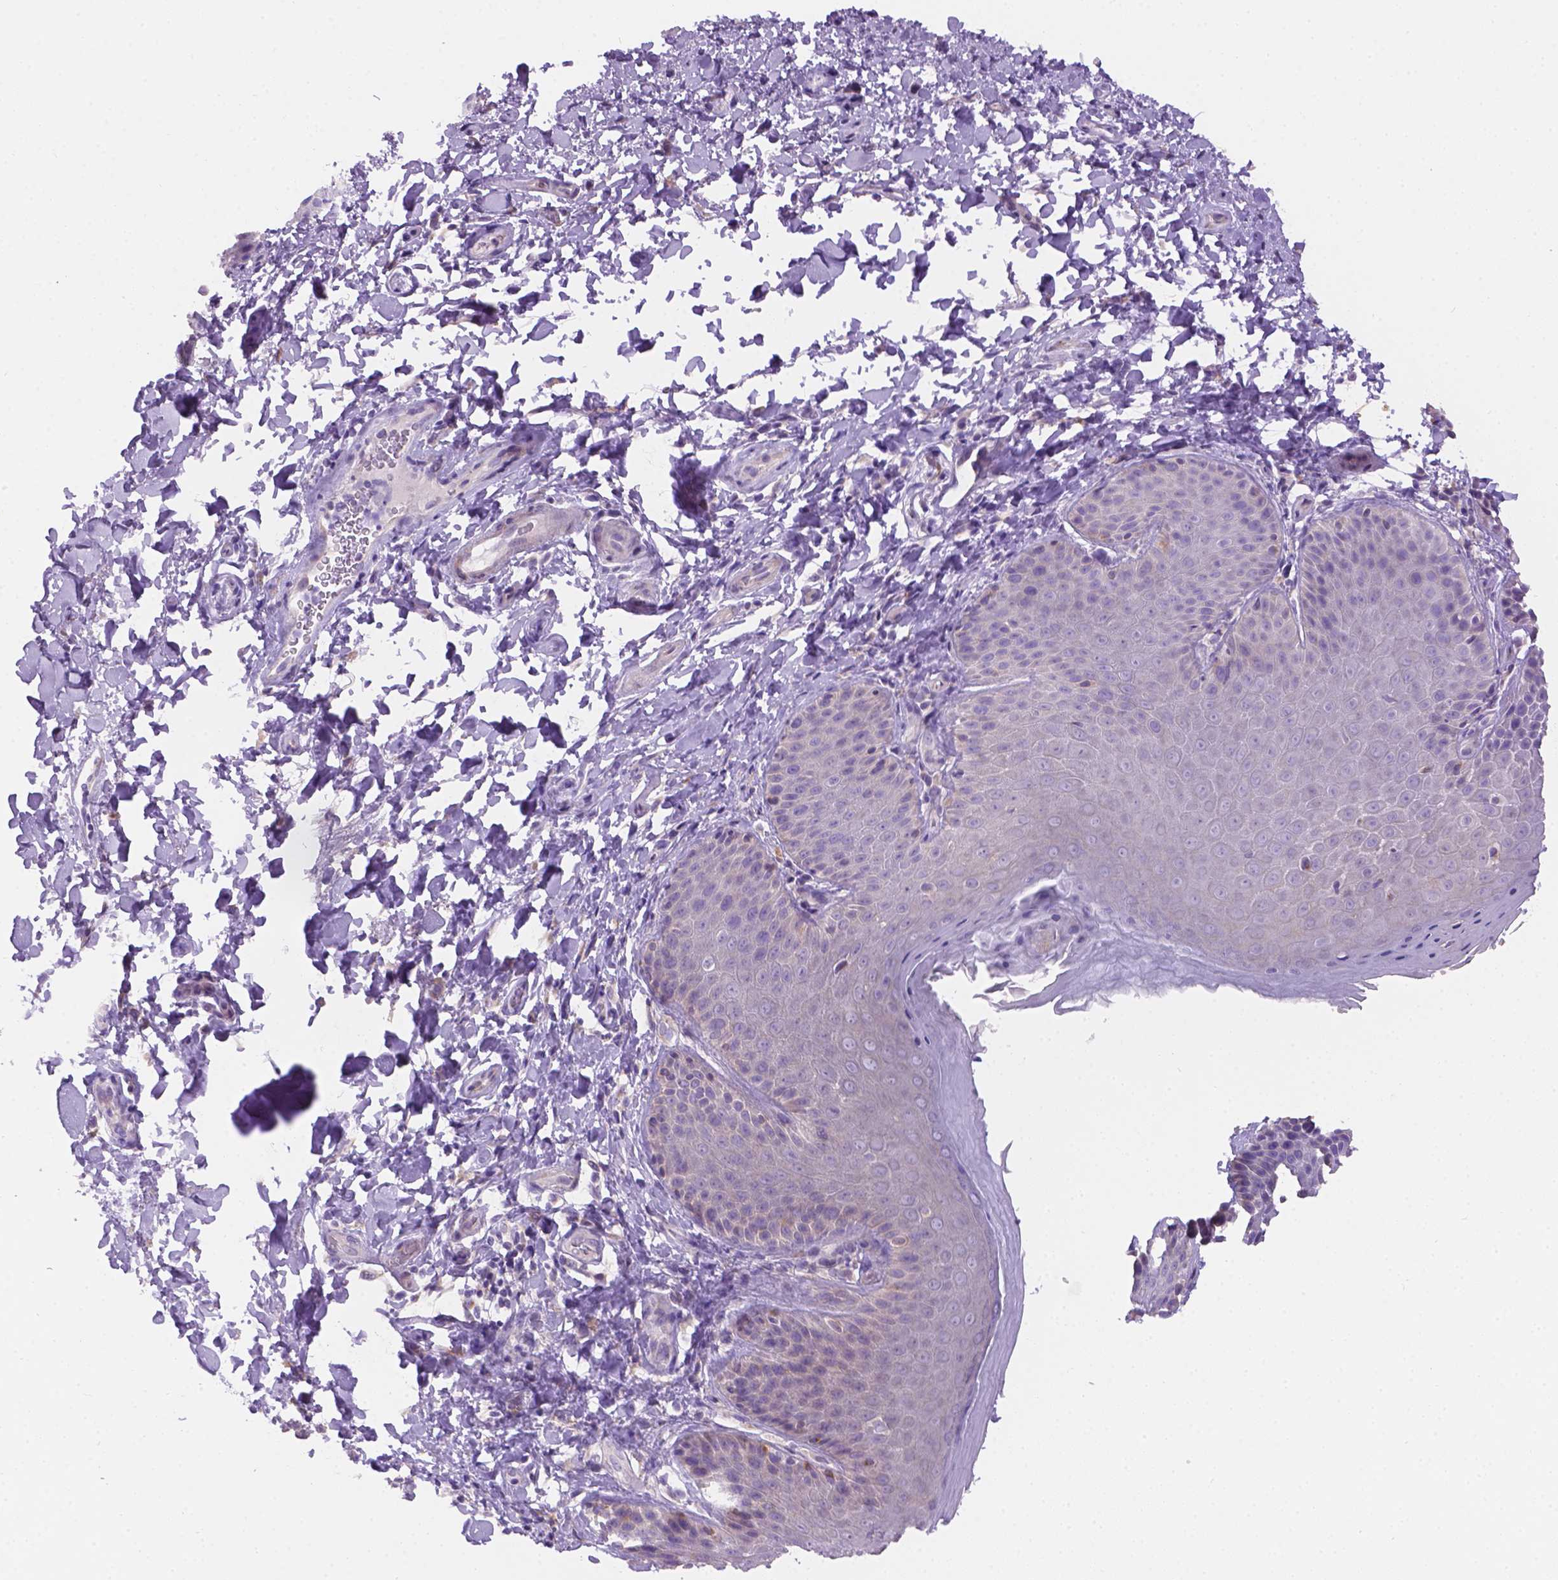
{"staining": {"intensity": "negative", "quantity": "none", "location": "none"}, "tissue": "skin", "cell_type": "Epidermal cells", "image_type": "normal", "snomed": [{"axis": "morphology", "description": "Normal tissue, NOS"}, {"axis": "topography", "description": "Anal"}, {"axis": "topography", "description": "Peripheral nerve tissue"}], "caption": "Immunohistochemical staining of benign human skin exhibits no significant expression in epidermal cells.", "gene": "CDH7", "patient": {"sex": "male", "age": 51}}